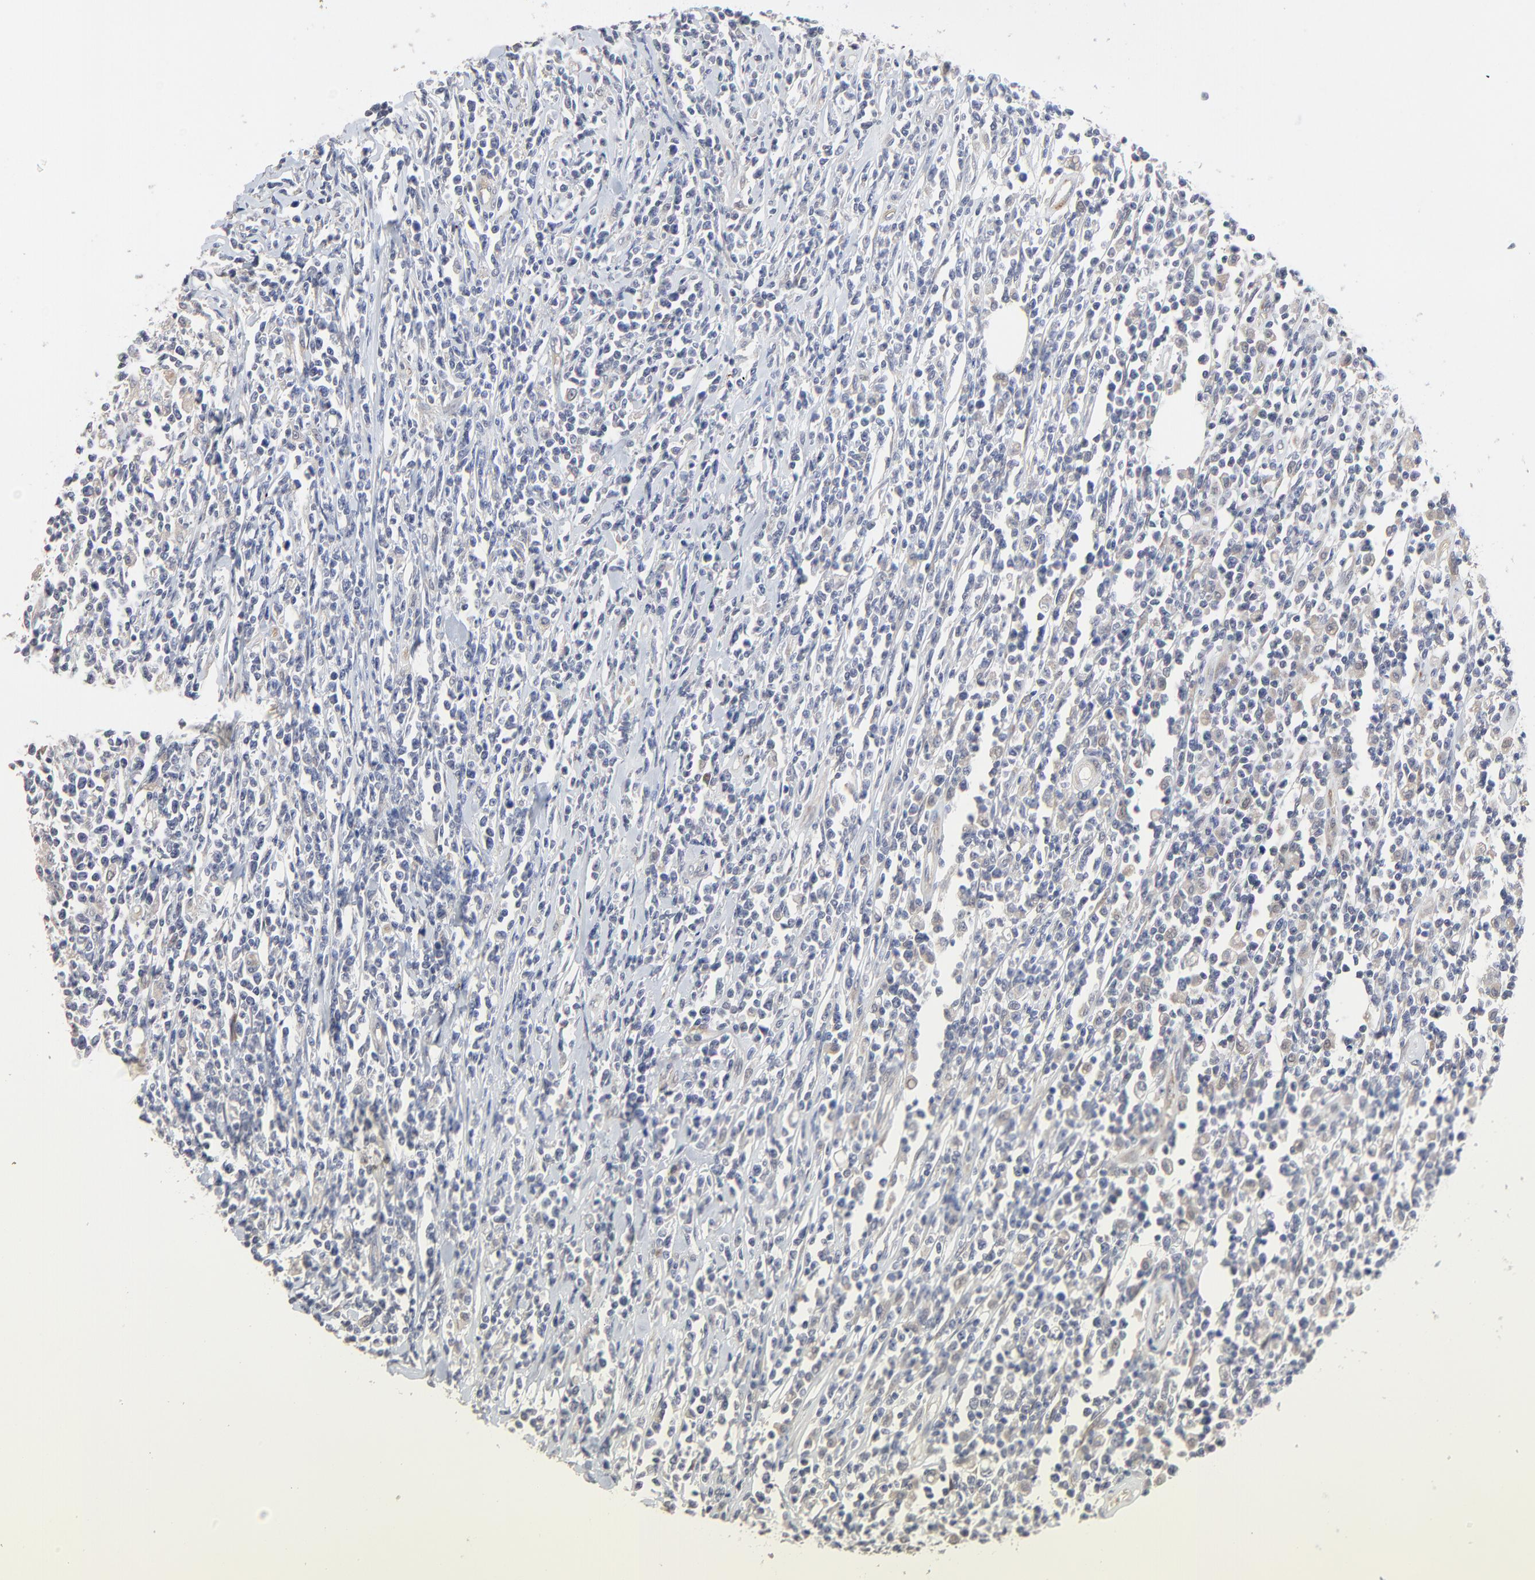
{"staining": {"intensity": "negative", "quantity": "none", "location": "none"}, "tissue": "lymphoma", "cell_type": "Tumor cells", "image_type": "cancer", "snomed": [{"axis": "morphology", "description": "Malignant lymphoma, non-Hodgkin's type, High grade"}, {"axis": "topography", "description": "Colon"}], "caption": "A histopathology image of human lymphoma is negative for staining in tumor cells.", "gene": "FANCB", "patient": {"sex": "male", "age": 82}}